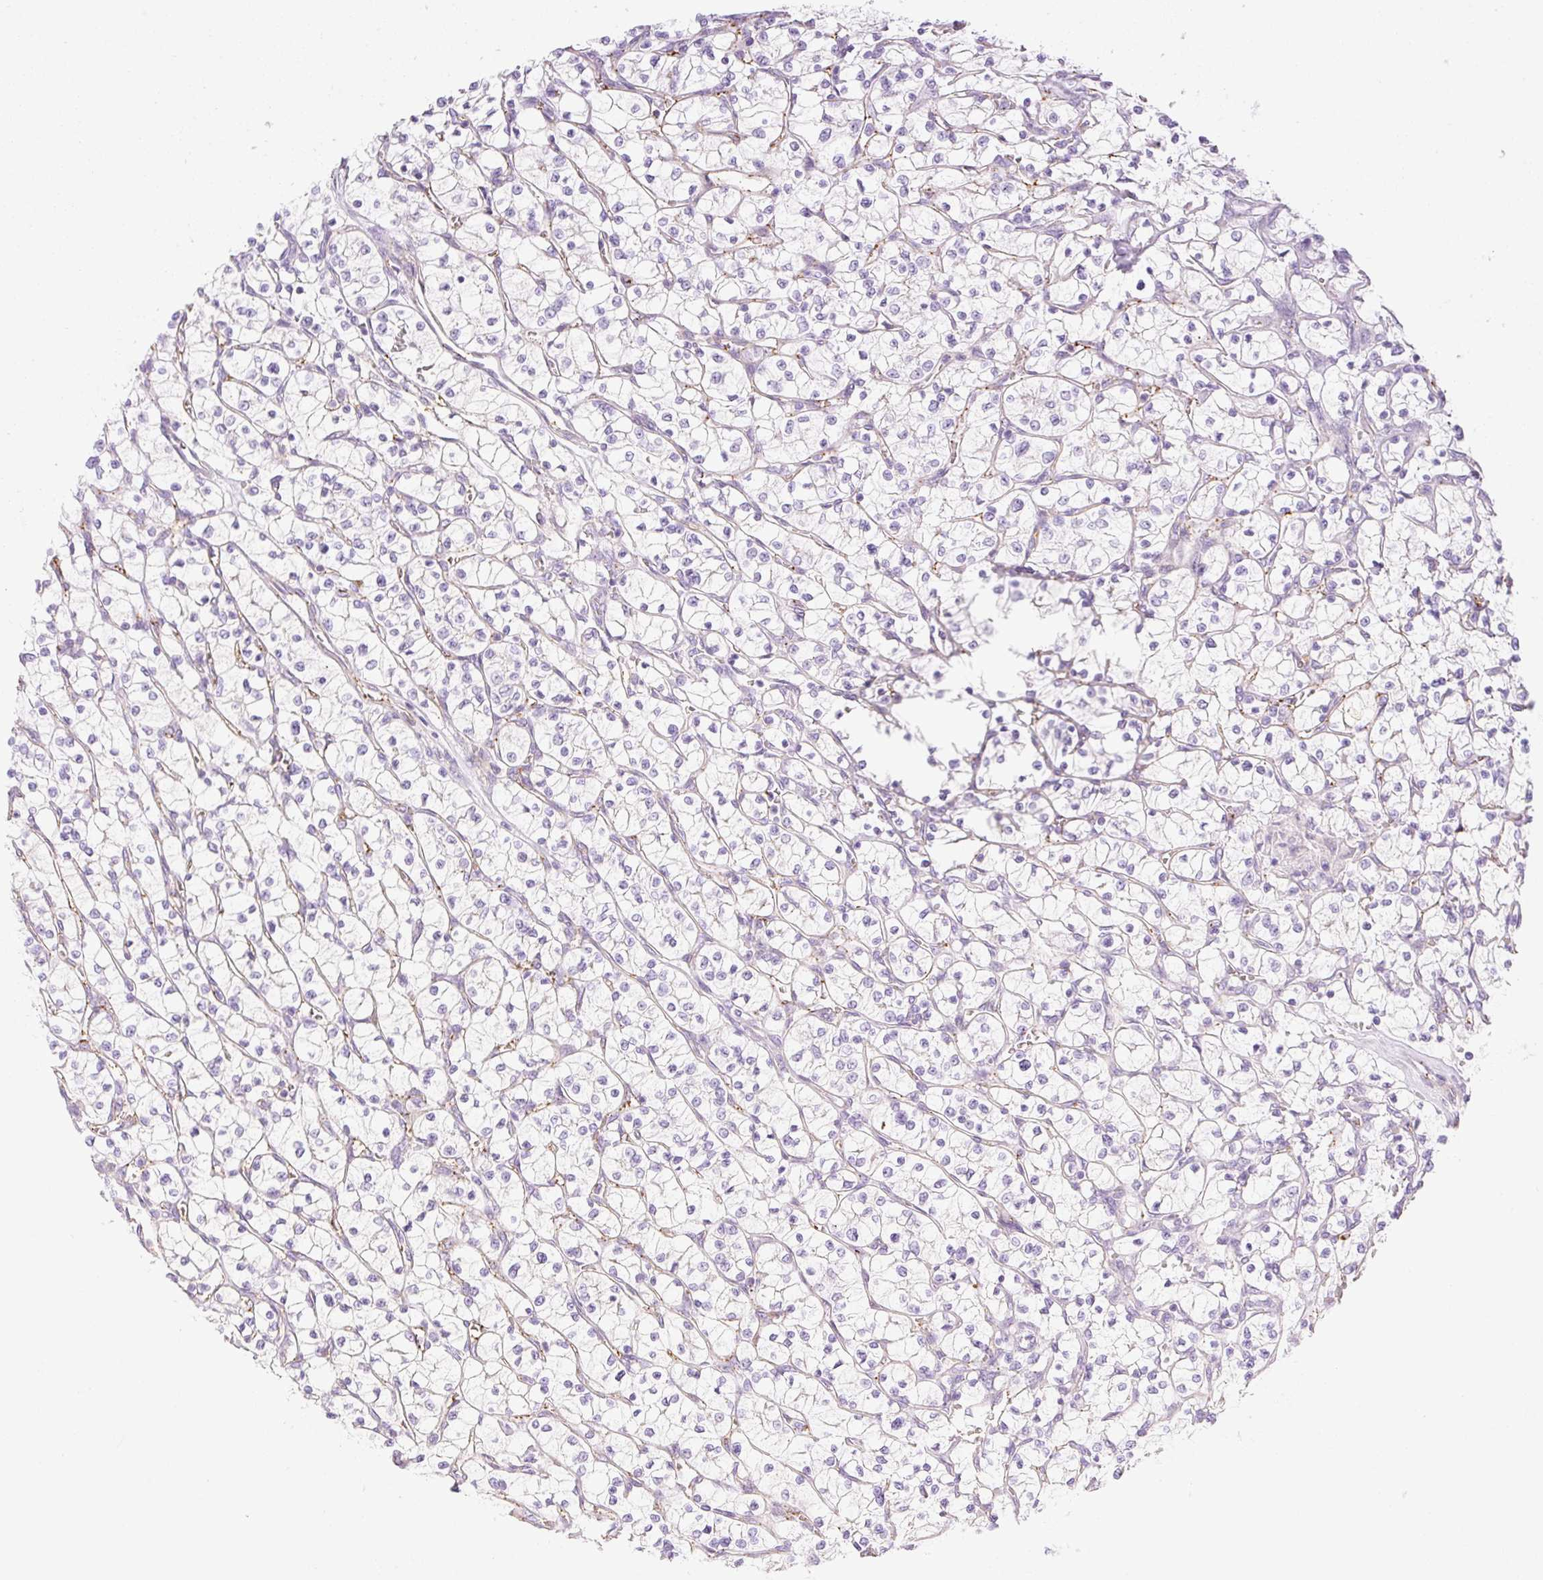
{"staining": {"intensity": "negative", "quantity": "none", "location": "none"}, "tissue": "renal cancer", "cell_type": "Tumor cells", "image_type": "cancer", "snomed": [{"axis": "morphology", "description": "Adenocarcinoma, NOS"}, {"axis": "topography", "description": "Kidney"}], "caption": "An IHC photomicrograph of renal adenocarcinoma is shown. There is no staining in tumor cells of renal adenocarcinoma.", "gene": "EHD3", "patient": {"sex": "female", "age": 64}}